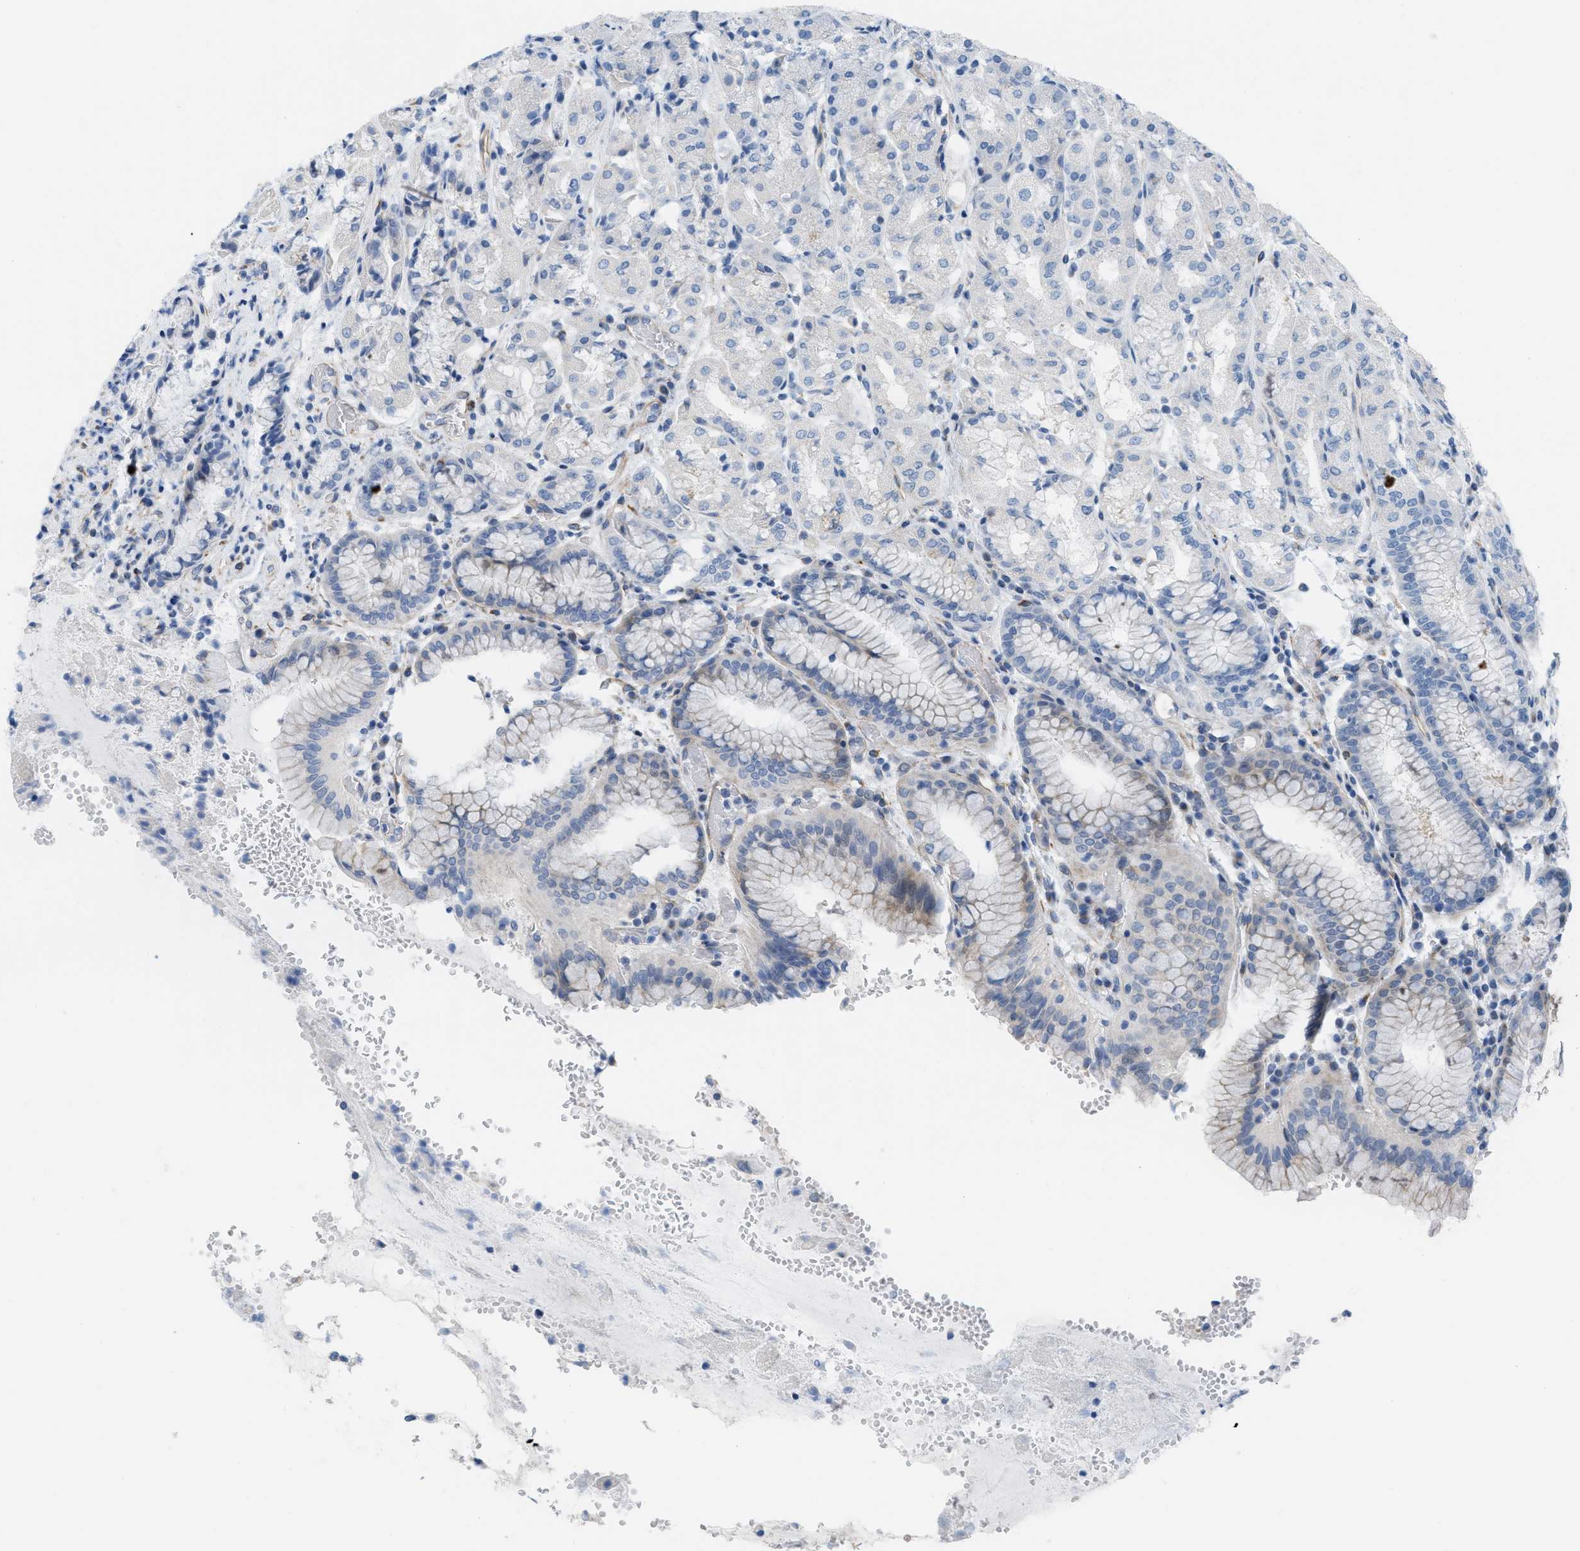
{"staining": {"intensity": "weak", "quantity": "<25%", "location": "cytoplasmic/membranous"}, "tissue": "stomach", "cell_type": "Glandular cells", "image_type": "normal", "snomed": [{"axis": "morphology", "description": "Normal tissue, NOS"}, {"axis": "topography", "description": "Stomach"}, {"axis": "topography", "description": "Stomach, lower"}], "caption": "Photomicrograph shows no protein expression in glandular cells of normal stomach. The staining was performed using DAB (3,3'-diaminobenzidine) to visualize the protein expression in brown, while the nuclei were stained in blue with hematoxylin (Magnification: 20x).", "gene": "SLC12A1", "patient": {"sex": "female", "age": 56}}